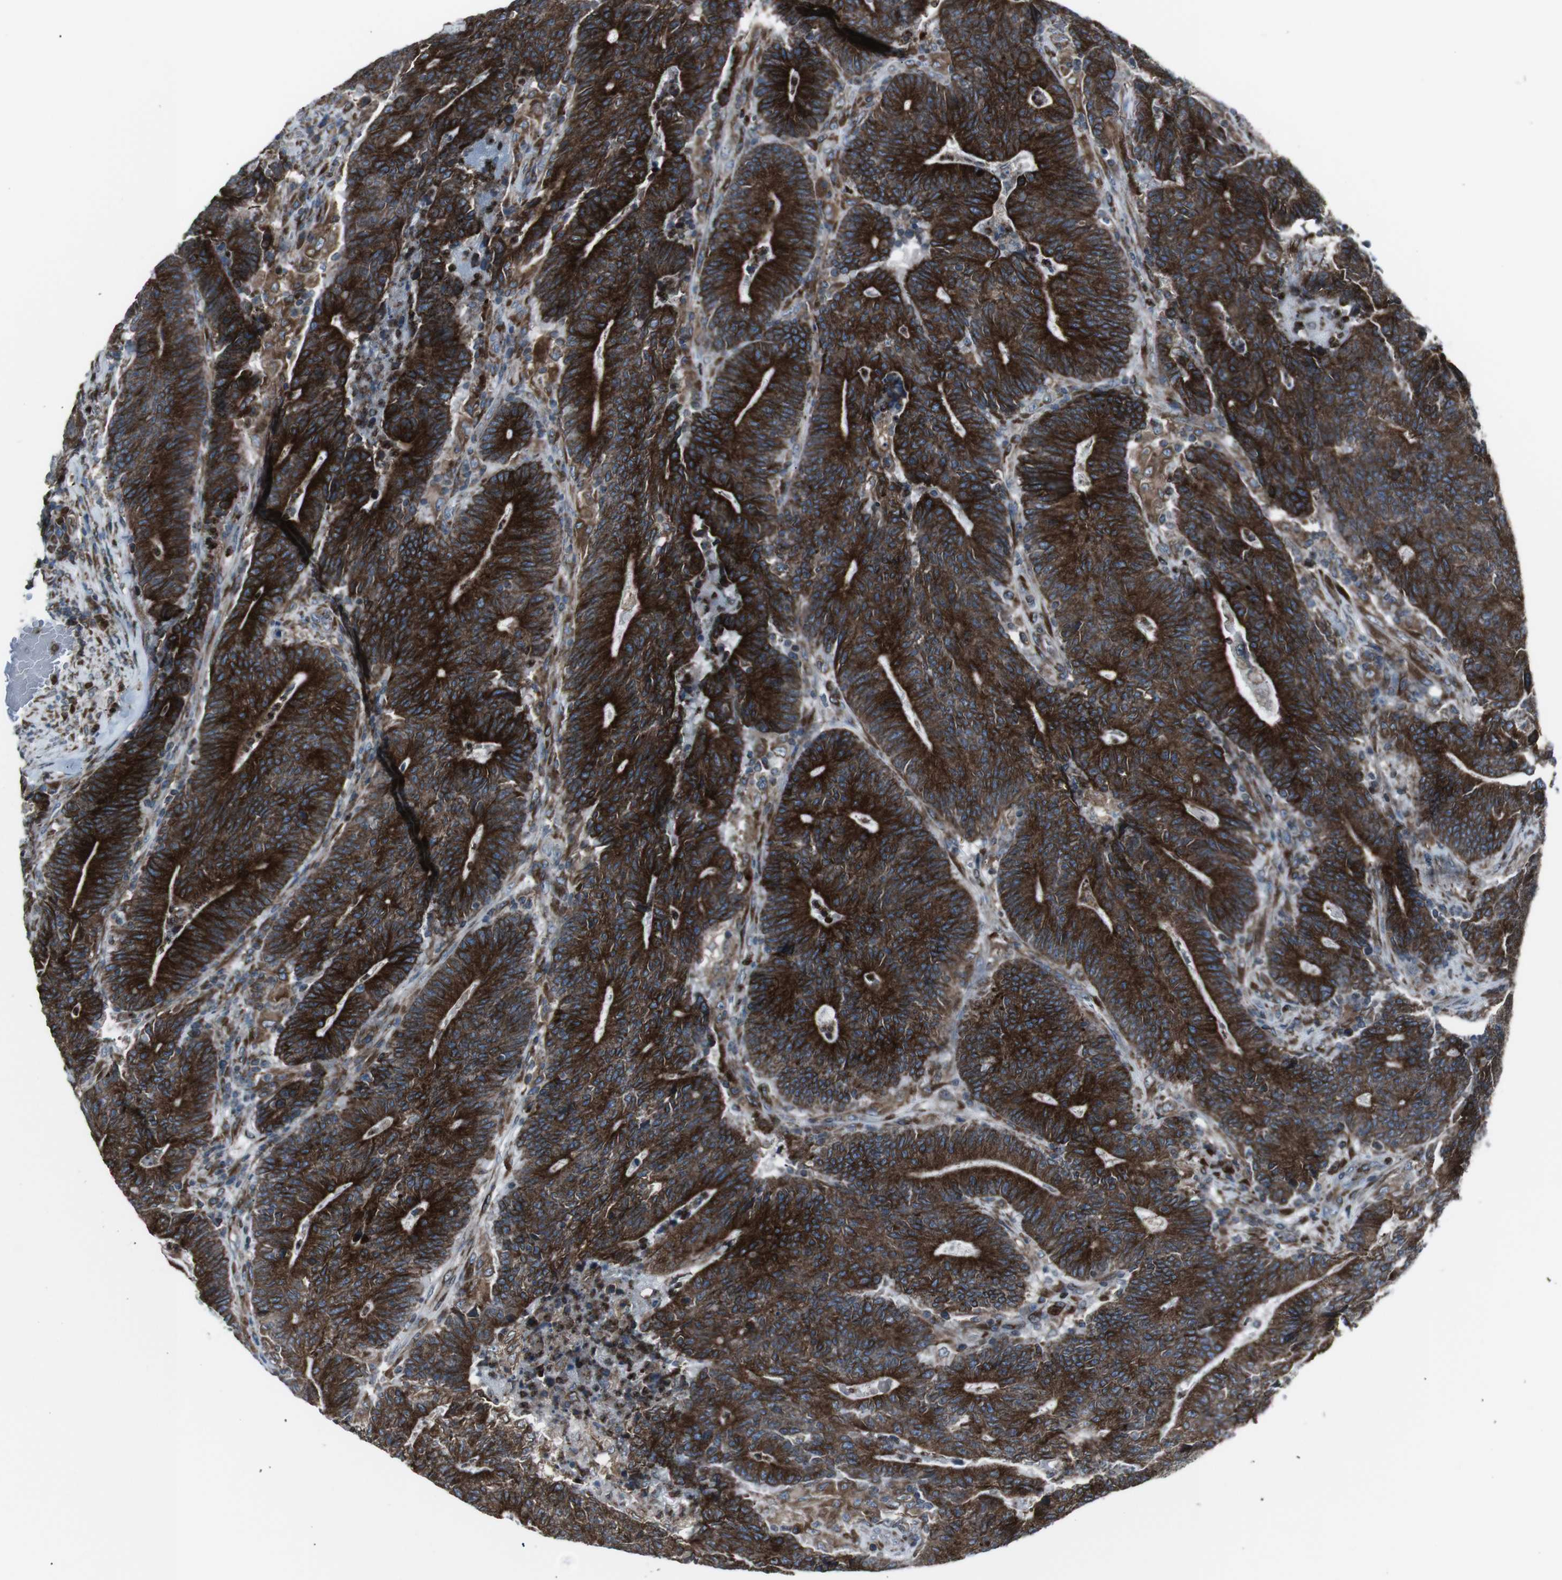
{"staining": {"intensity": "strong", "quantity": ">75%", "location": "cytoplasmic/membranous"}, "tissue": "colorectal cancer", "cell_type": "Tumor cells", "image_type": "cancer", "snomed": [{"axis": "morphology", "description": "Normal tissue, NOS"}, {"axis": "morphology", "description": "Adenocarcinoma, NOS"}, {"axis": "topography", "description": "Colon"}], "caption": "The immunohistochemical stain labels strong cytoplasmic/membranous positivity in tumor cells of colorectal cancer (adenocarcinoma) tissue.", "gene": "LNPK", "patient": {"sex": "female", "age": 75}}